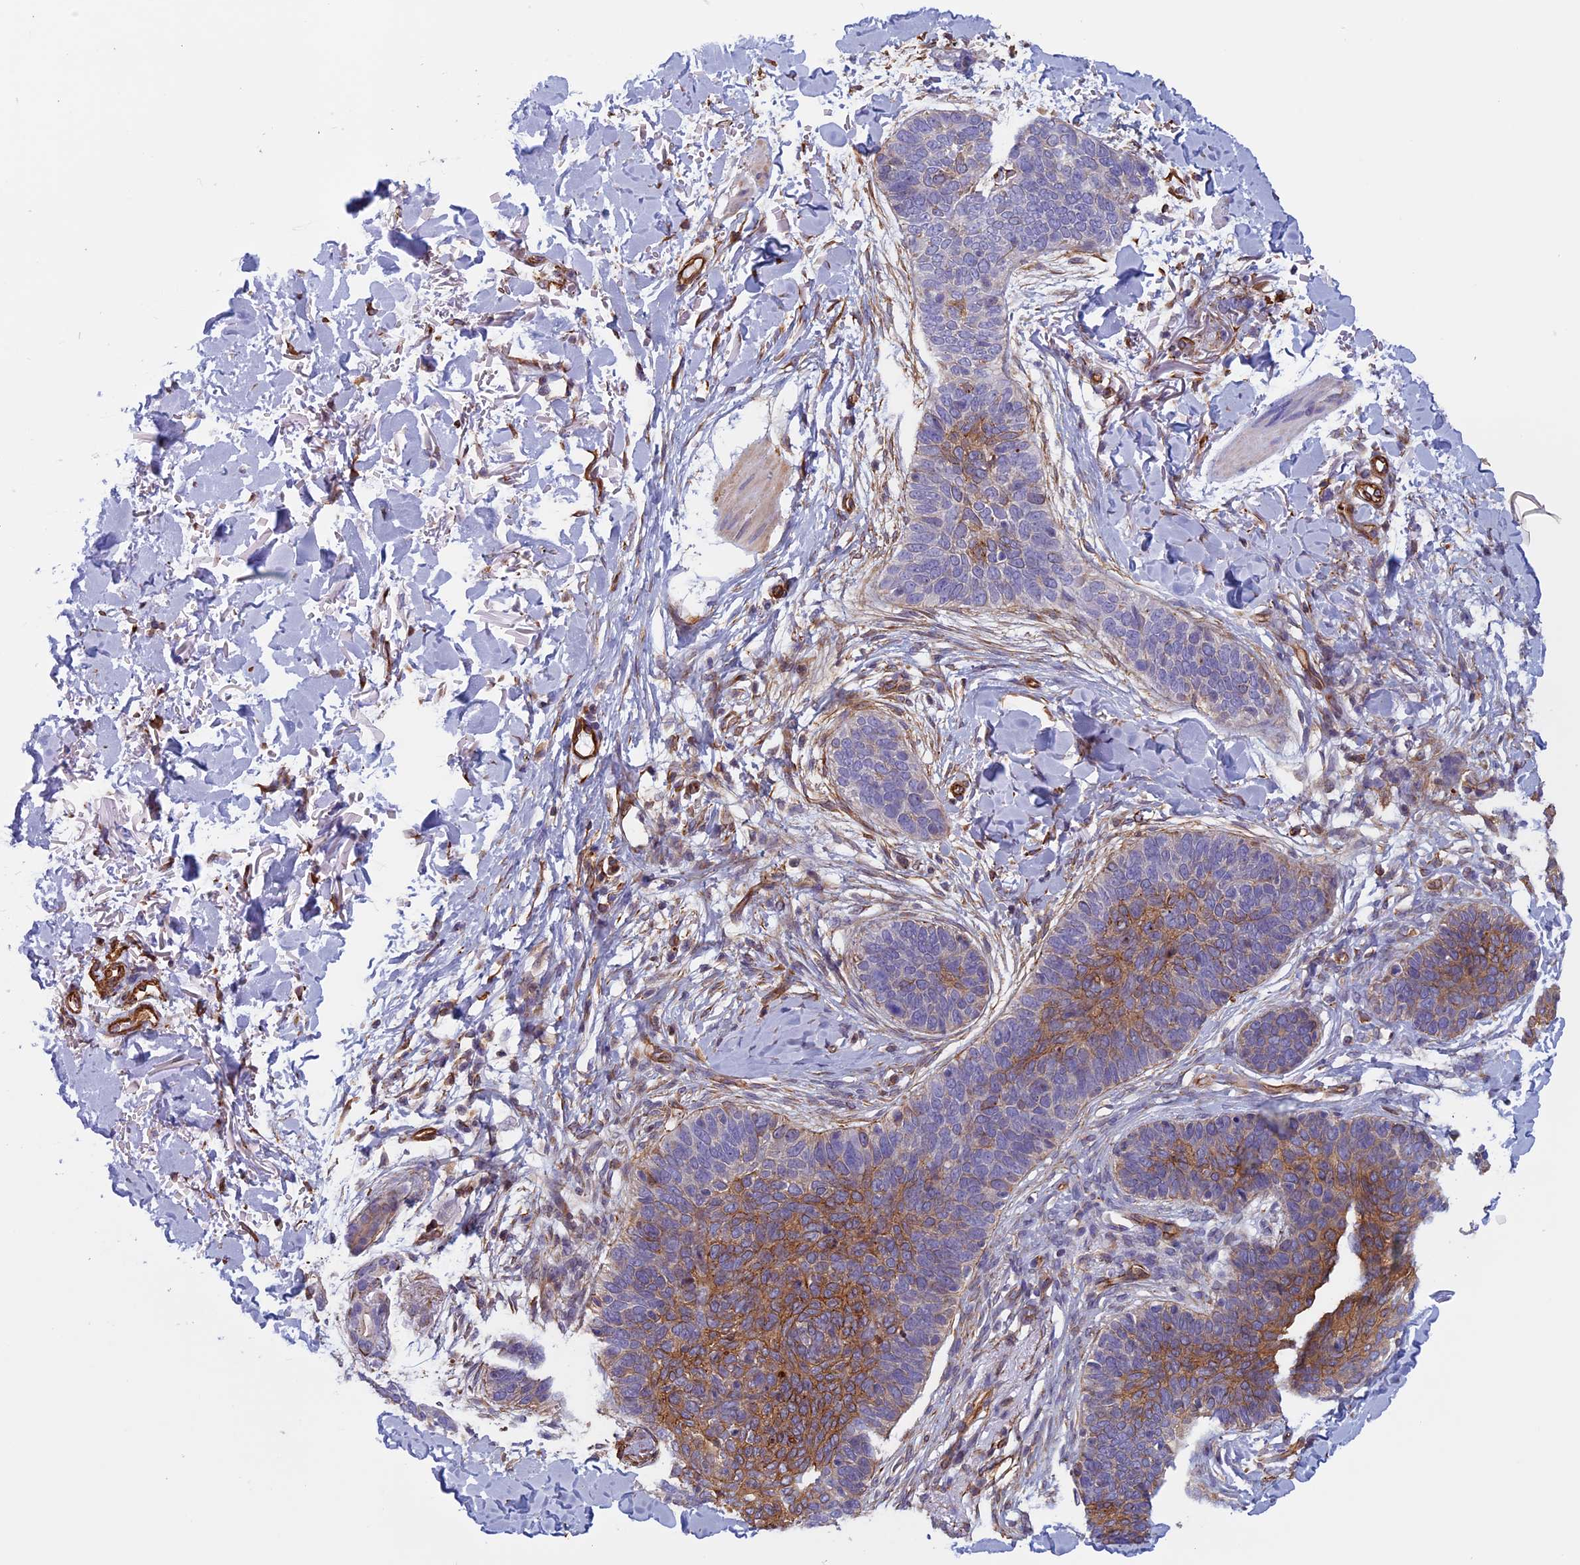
{"staining": {"intensity": "moderate", "quantity": "25%-75%", "location": "cytoplasmic/membranous"}, "tissue": "skin cancer", "cell_type": "Tumor cells", "image_type": "cancer", "snomed": [{"axis": "morphology", "description": "Basal cell carcinoma"}, {"axis": "topography", "description": "Skin"}], "caption": "This image demonstrates skin basal cell carcinoma stained with IHC to label a protein in brown. The cytoplasmic/membranous of tumor cells show moderate positivity for the protein. Nuclei are counter-stained blue.", "gene": "ANGPTL2", "patient": {"sex": "male", "age": 85}}